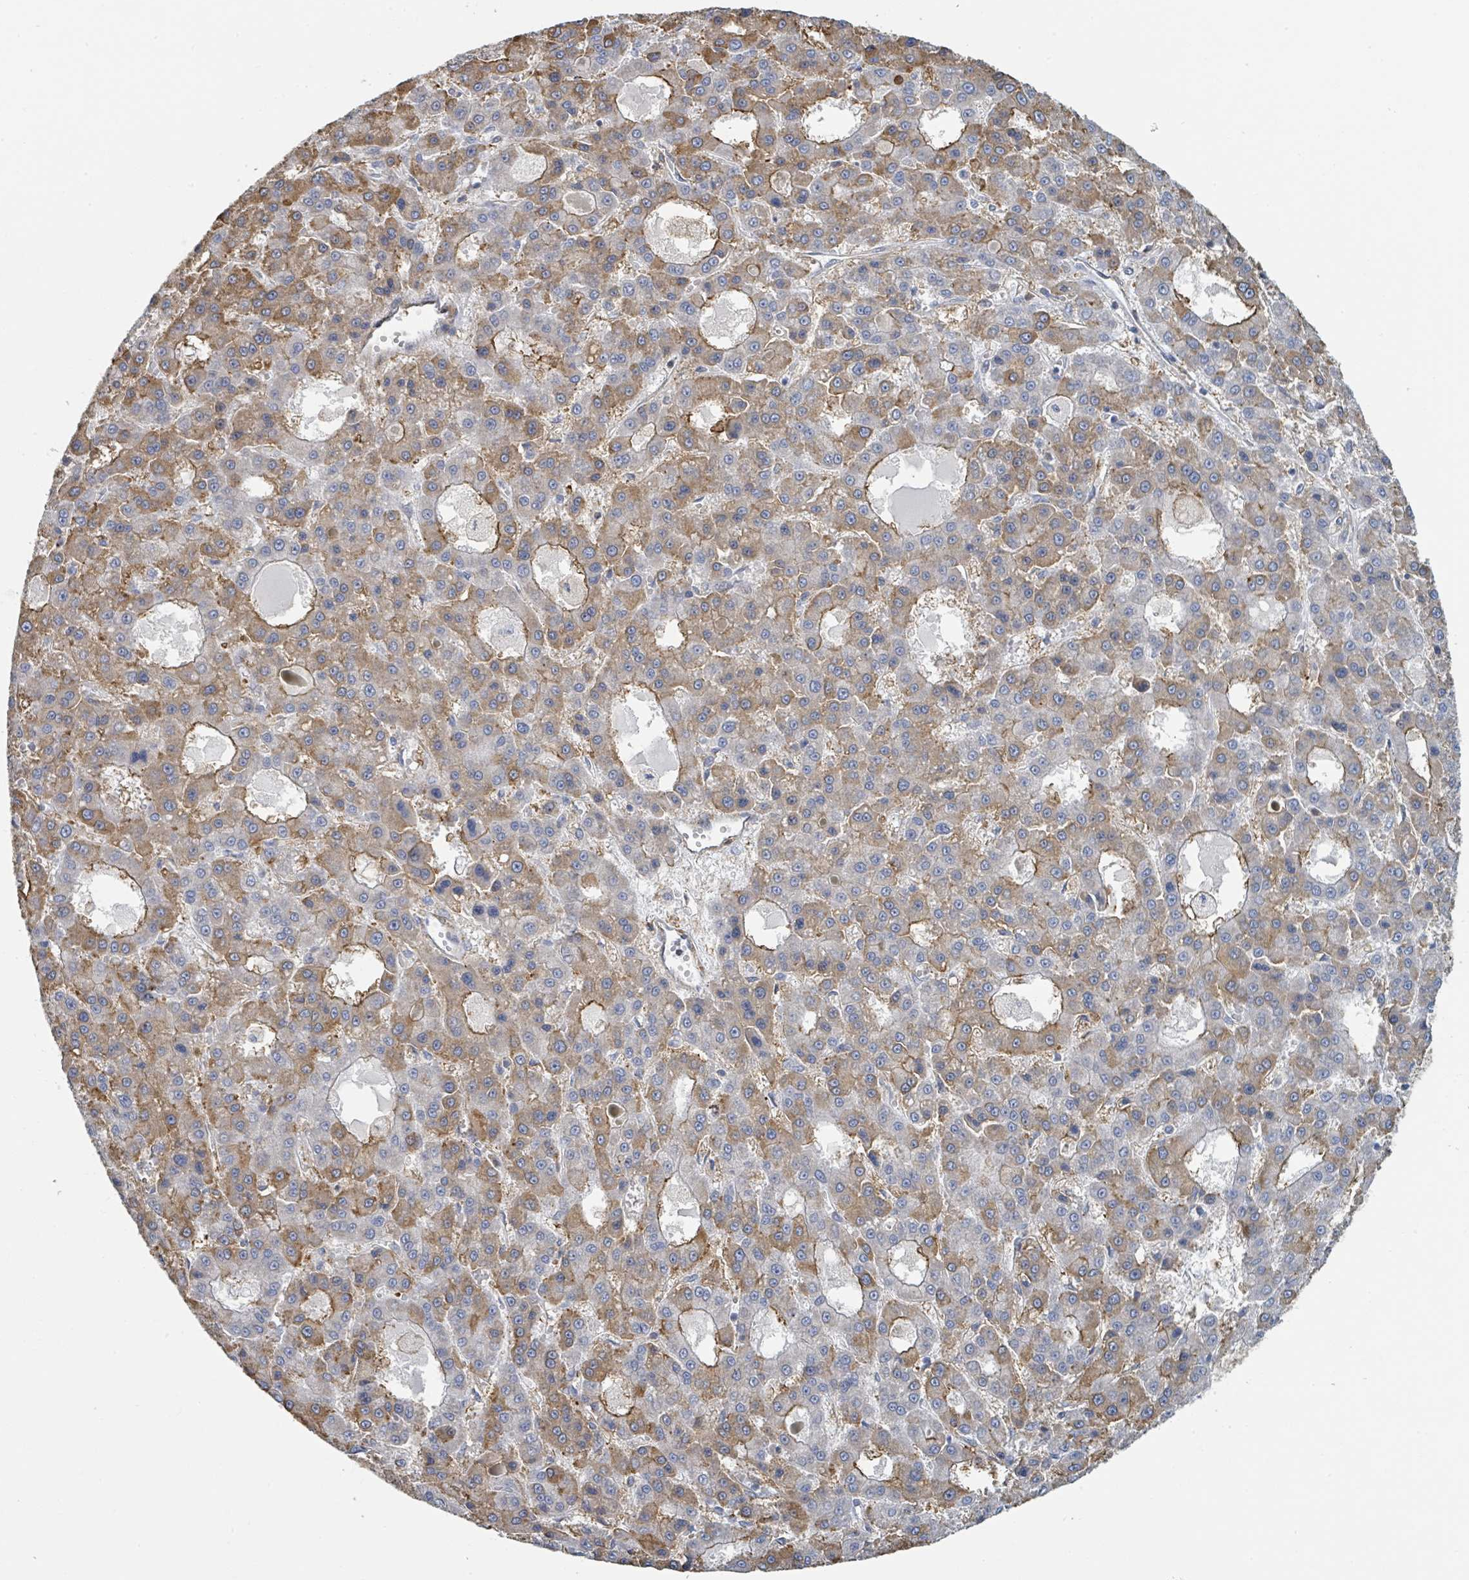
{"staining": {"intensity": "moderate", "quantity": ">75%", "location": "cytoplasmic/membranous"}, "tissue": "liver cancer", "cell_type": "Tumor cells", "image_type": "cancer", "snomed": [{"axis": "morphology", "description": "Carcinoma, Hepatocellular, NOS"}, {"axis": "topography", "description": "Liver"}], "caption": "Protein analysis of hepatocellular carcinoma (liver) tissue exhibits moderate cytoplasmic/membranous expression in approximately >75% of tumor cells.", "gene": "LRRC42", "patient": {"sex": "male", "age": 70}}